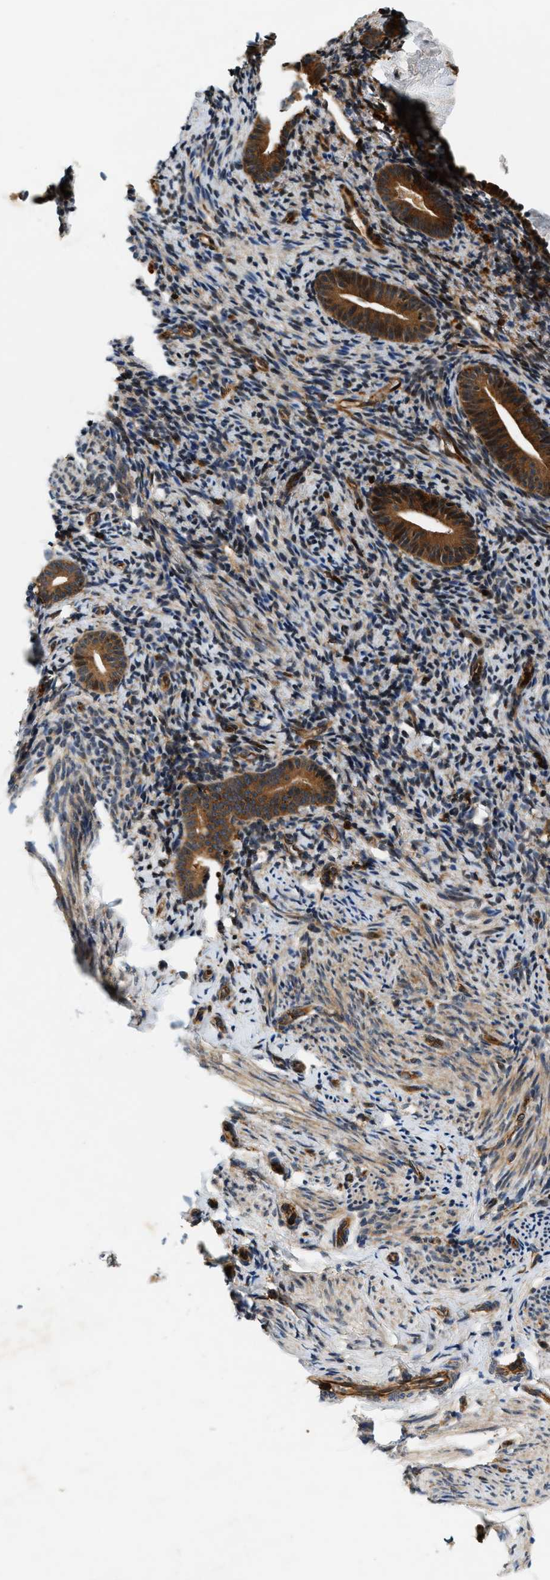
{"staining": {"intensity": "moderate", "quantity": ">75%", "location": "cytoplasmic/membranous"}, "tissue": "endometrium", "cell_type": "Cells in endometrial stroma", "image_type": "normal", "snomed": [{"axis": "morphology", "description": "Normal tissue, NOS"}, {"axis": "topography", "description": "Endometrium"}], "caption": "The photomicrograph displays staining of benign endometrium, revealing moderate cytoplasmic/membranous protein positivity (brown color) within cells in endometrial stroma.", "gene": "SAMD9", "patient": {"sex": "female", "age": 51}}